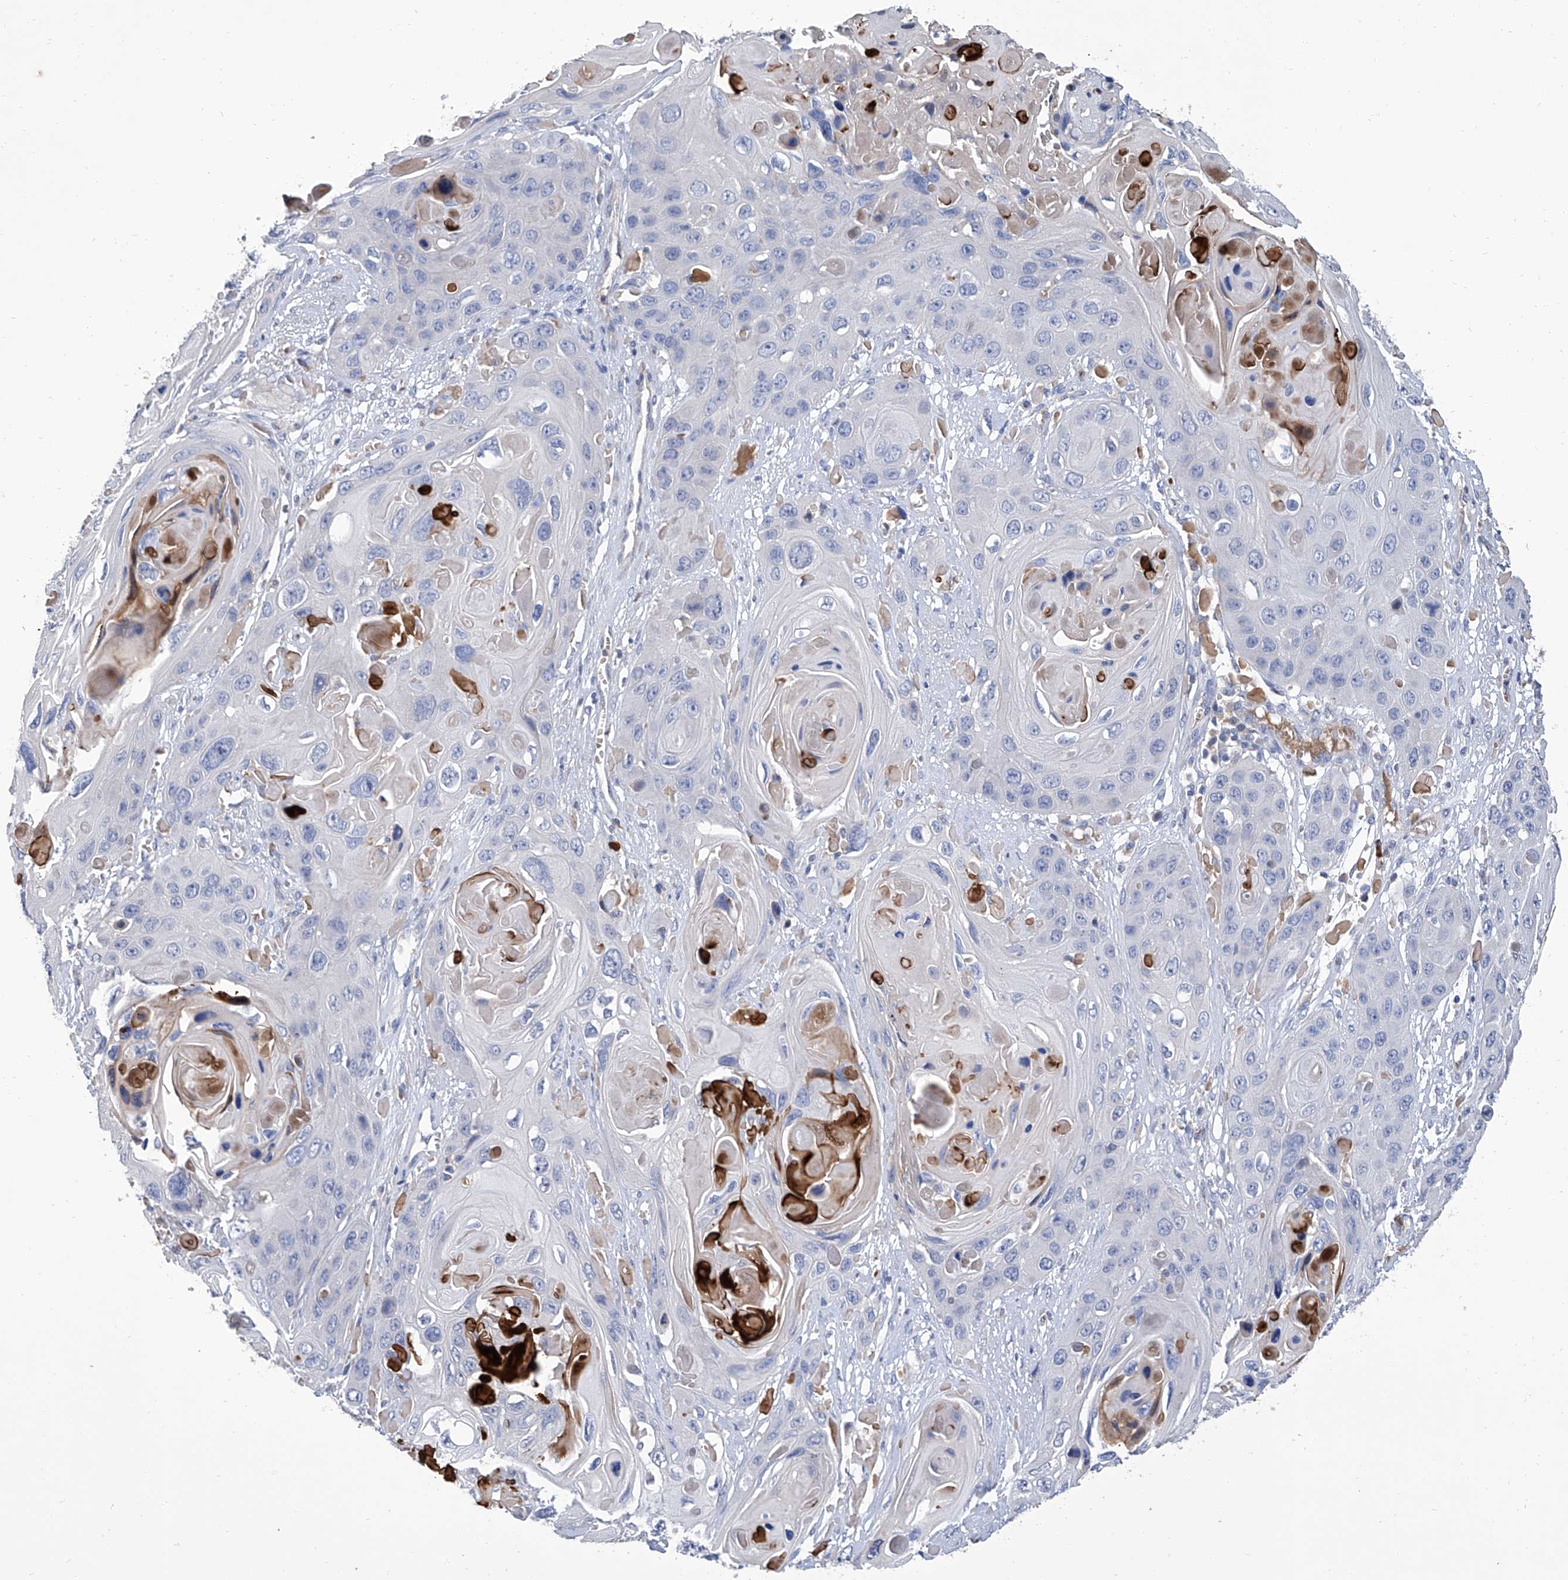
{"staining": {"intensity": "negative", "quantity": "none", "location": "none"}, "tissue": "skin cancer", "cell_type": "Tumor cells", "image_type": "cancer", "snomed": [{"axis": "morphology", "description": "Squamous cell carcinoma, NOS"}, {"axis": "topography", "description": "Skin"}], "caption": "A high-resolution photomicrograph shows IHC staining of squamous cell carcinoma (skin), which shows no significant staining in tumor cells. (DAB (3,3'-diaminobenzidine) immunohistochemistry with hematoxylin counter stain).", "gene": "GPT", "patient": {"sex": "male", "age": 55}}